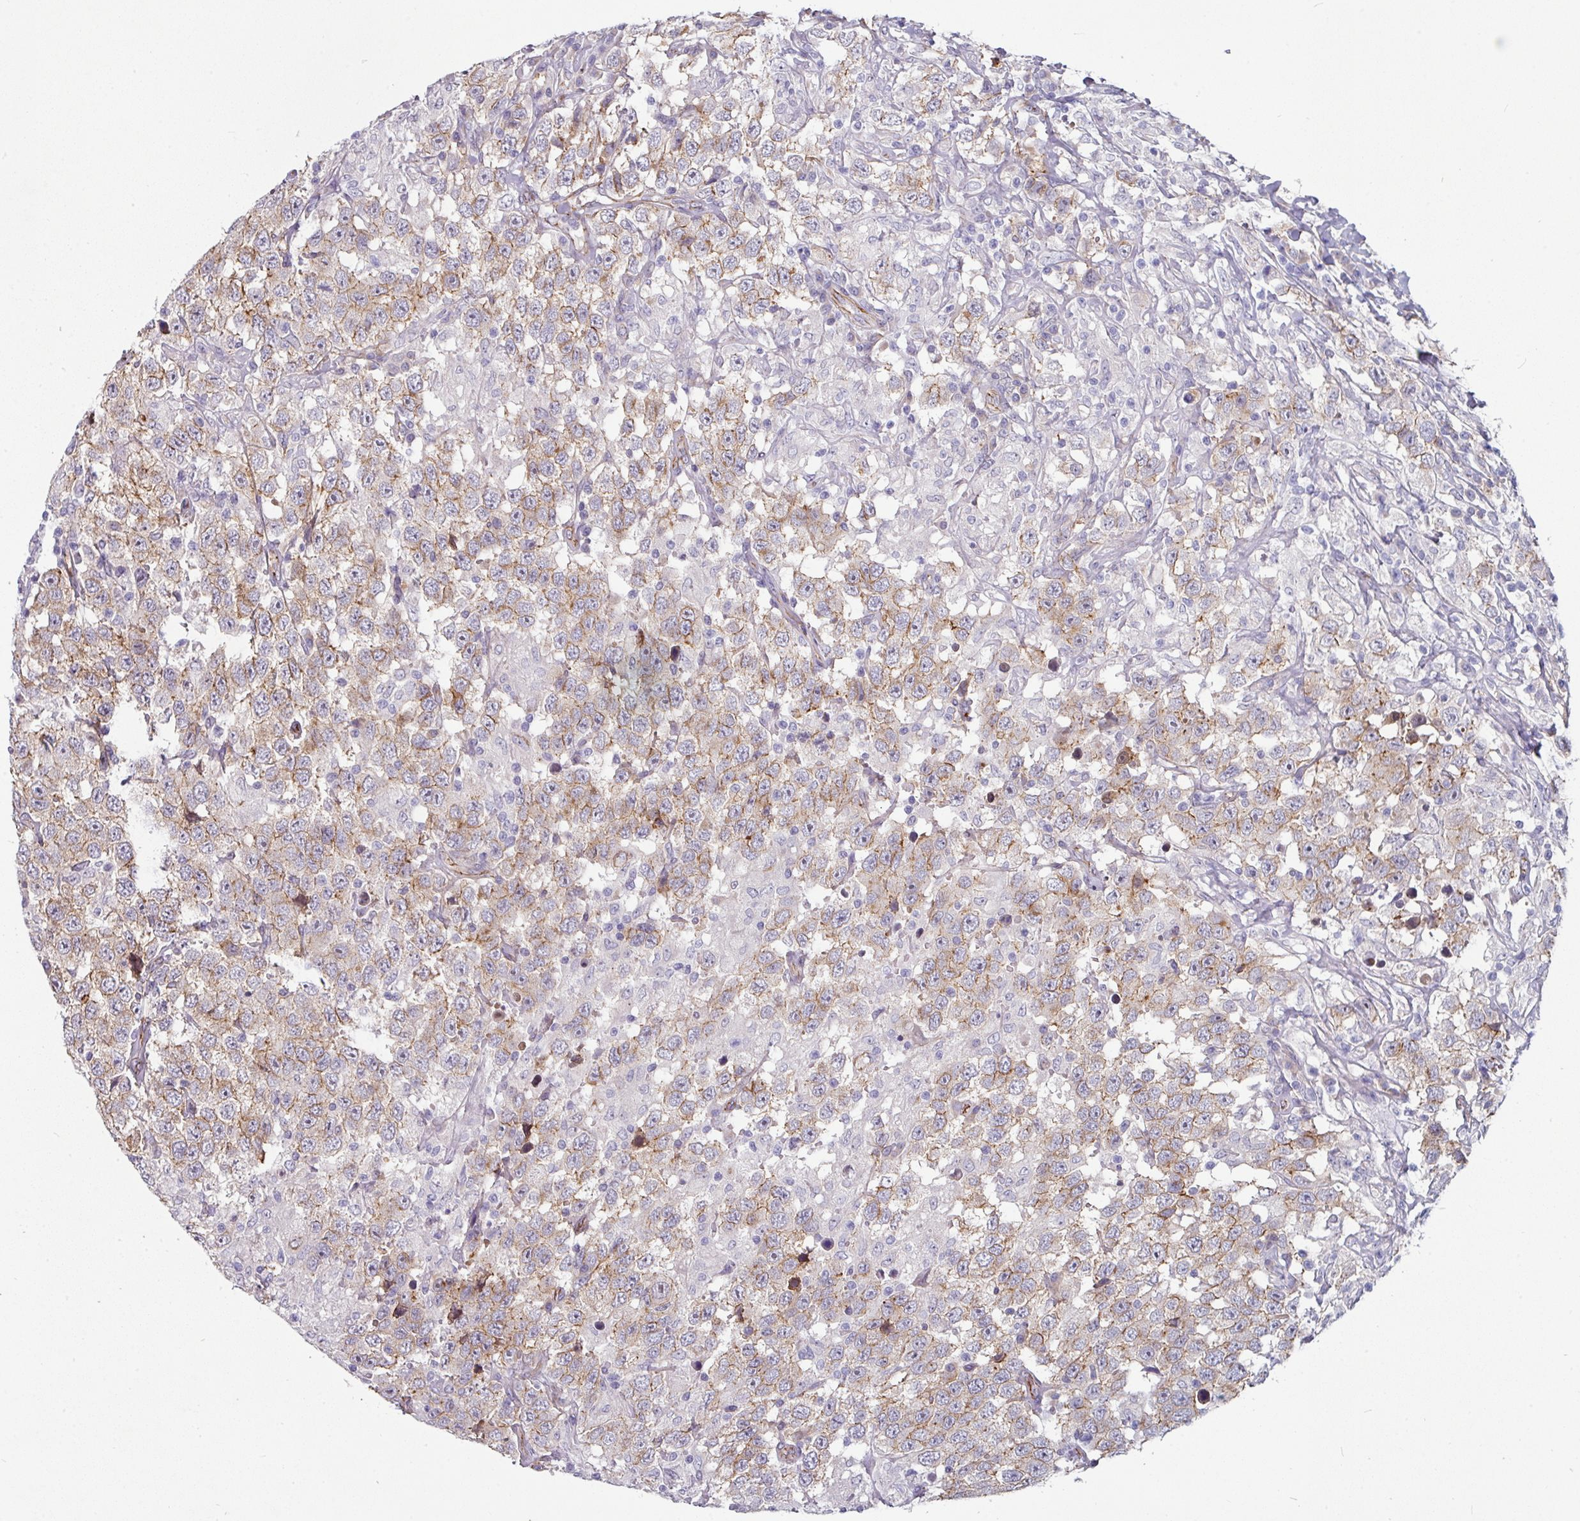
{"staining": {"intensity": "moderate", "quantity": "25%-75%", "location": "cytoplasmic/membranous"}, "tissue": "testis cancer", "cell_type": "Tumor cells", "image_type": "cancer", "snomed": [{"axis": "morphology", "description": "Seminoma, NOS"}, {"axis": "topography", "description": "Testis"}], "caption": "High-power microscopy captured an immunohistochemistry histopathology image of testis cancer (seminoma), revealing moderate cytoplasmic/membranous positivity in approximately 25%-75% of tumor cells.", "gene": "JUP", "patient": {"sex": "male", "age": 41}}